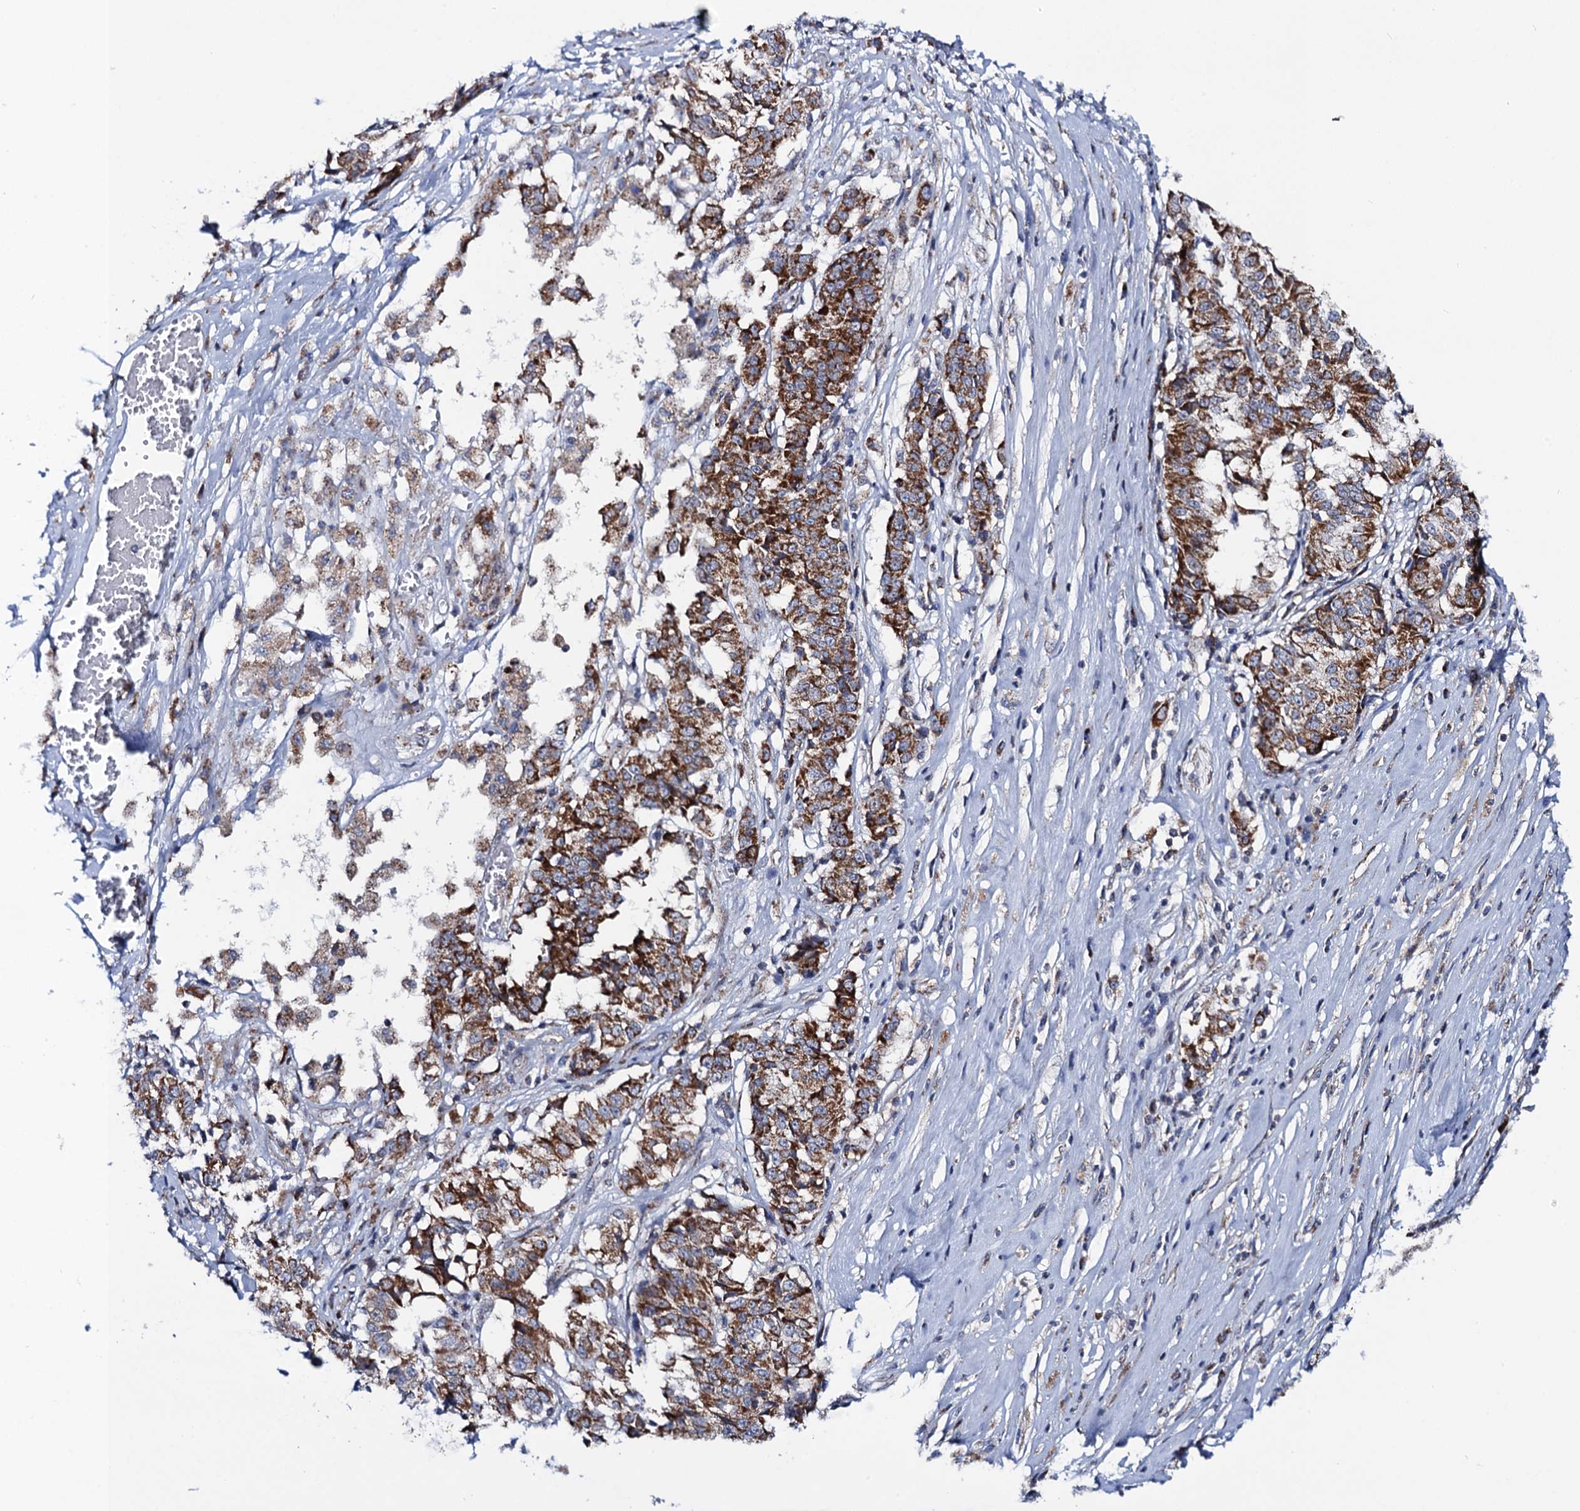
{"staining": {"intensity": "moderate", "quantity": ">75%", "location": "cytoplasmic/membranous"}, "tissue": "melanoma", "cell_type": "Tumor cells", "image_type": "cancer", "snomed": [{"axis": "morphology", "description": "Malignant melanoma, NOS"}, {"axis": "topography", "description": "Skin"}], "caption": "Melanoma stained for a protein (brown) shows moderate cytoplasmic/membranous positive staining in approximately >75% of tumor cells.", "gene": "PTCD3", "patient": {"sex": "female", "age": 72}}